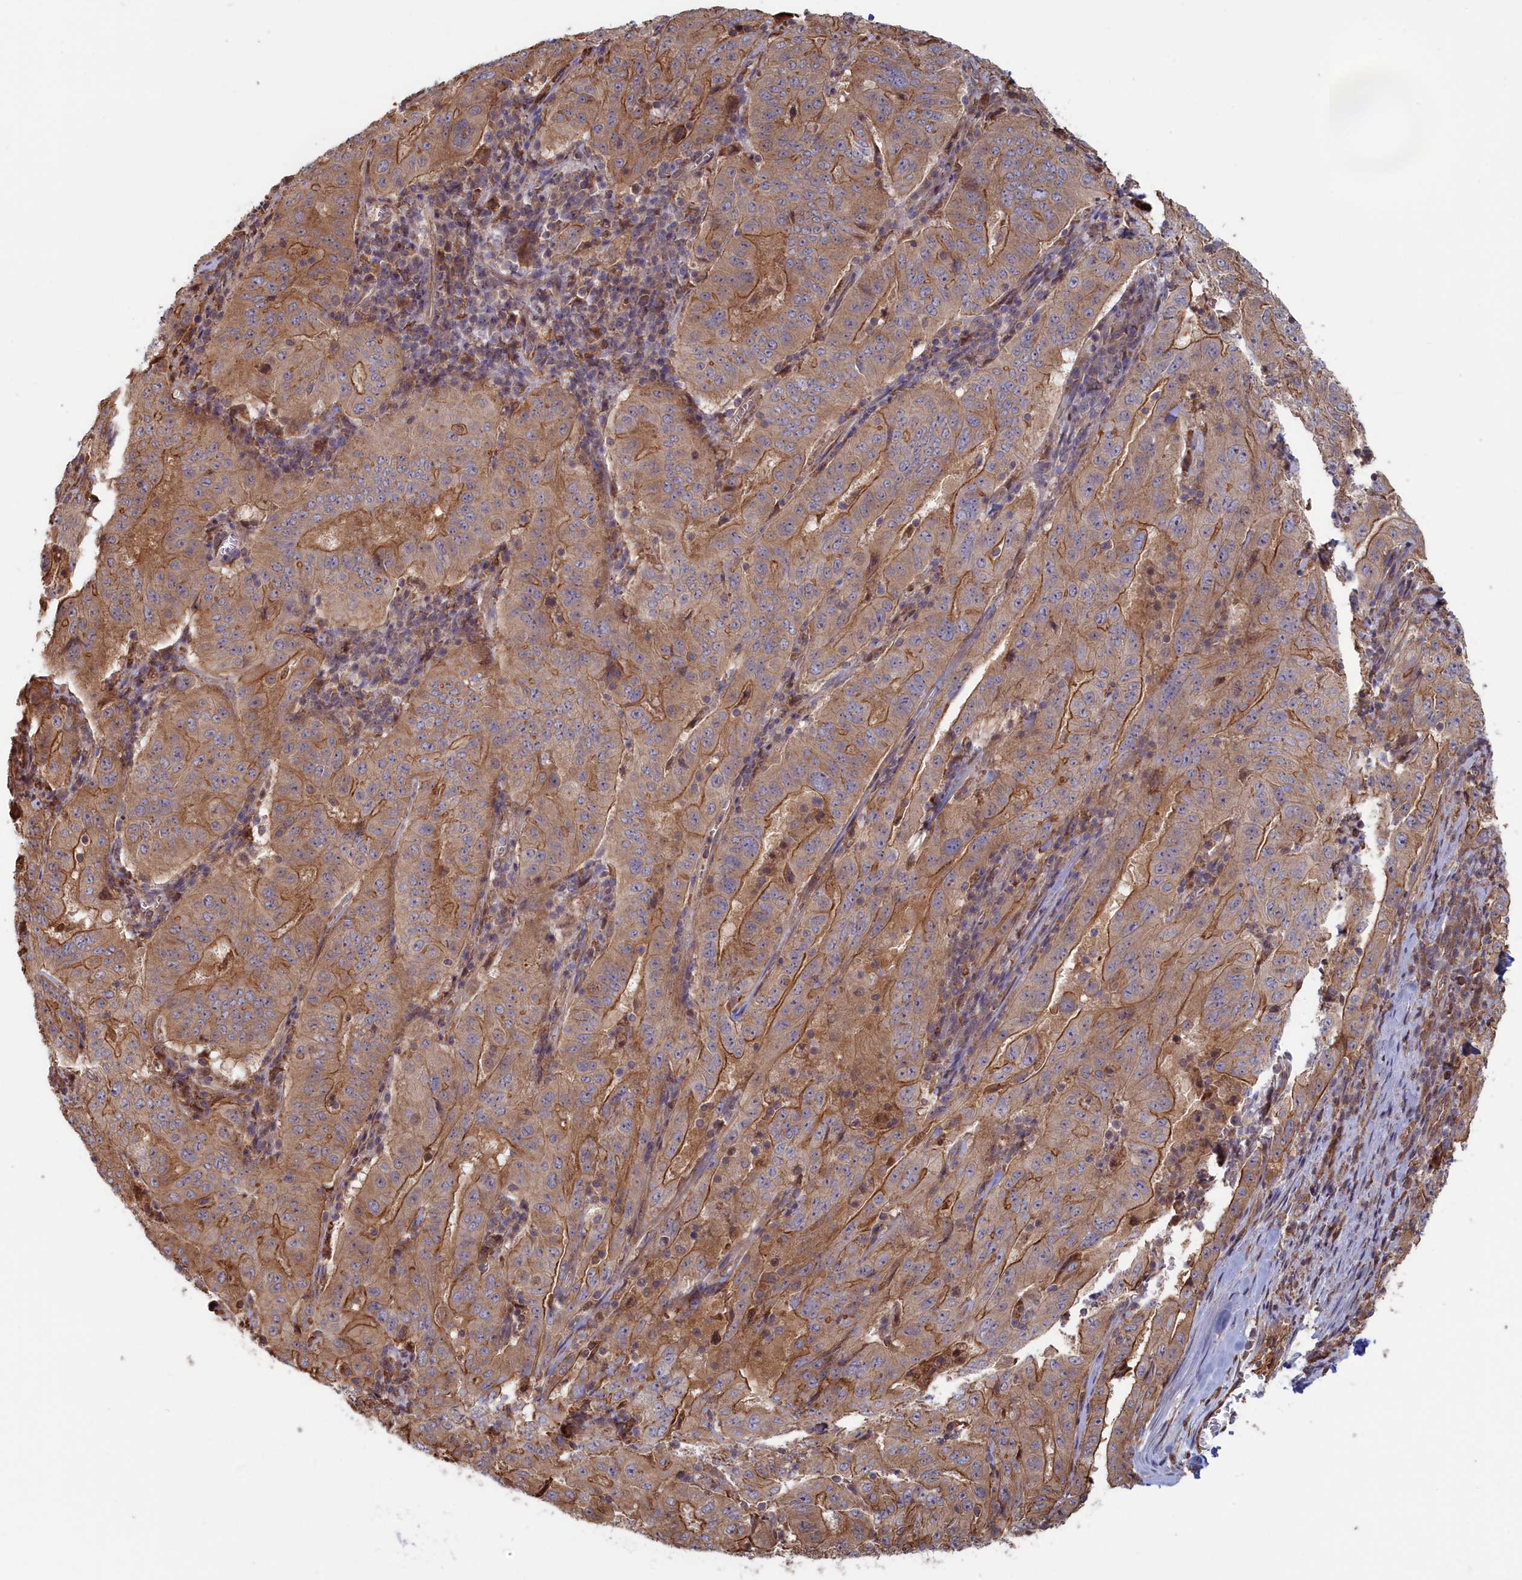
{"staining": {"intensity": "moderate", "quantity": ">75%", "location": "cytoplasmic/membranous"}, "tissue": "pancreatic cancer", "cell_type": "Tumor cells", "image_type": "cancer", "snomed": [{"axis": "morphology", "description": "Adenocarcinoma, NOS"}, {"axis": "topography", "description": "Pancreas"}], "caption": "Immunohistochemistry of pancreatic cancer (adenocarcinoma) exhibits medium levels of moderate cytoplasmic/membranous expression in approximately >75% of tumor cells. (DAB (3,3'-diaminobenzidine) = brown stain, brightfield microscopy at high magnification).", "gene": "RILPL1", "patient": {"sex": "male", "age": 63}}